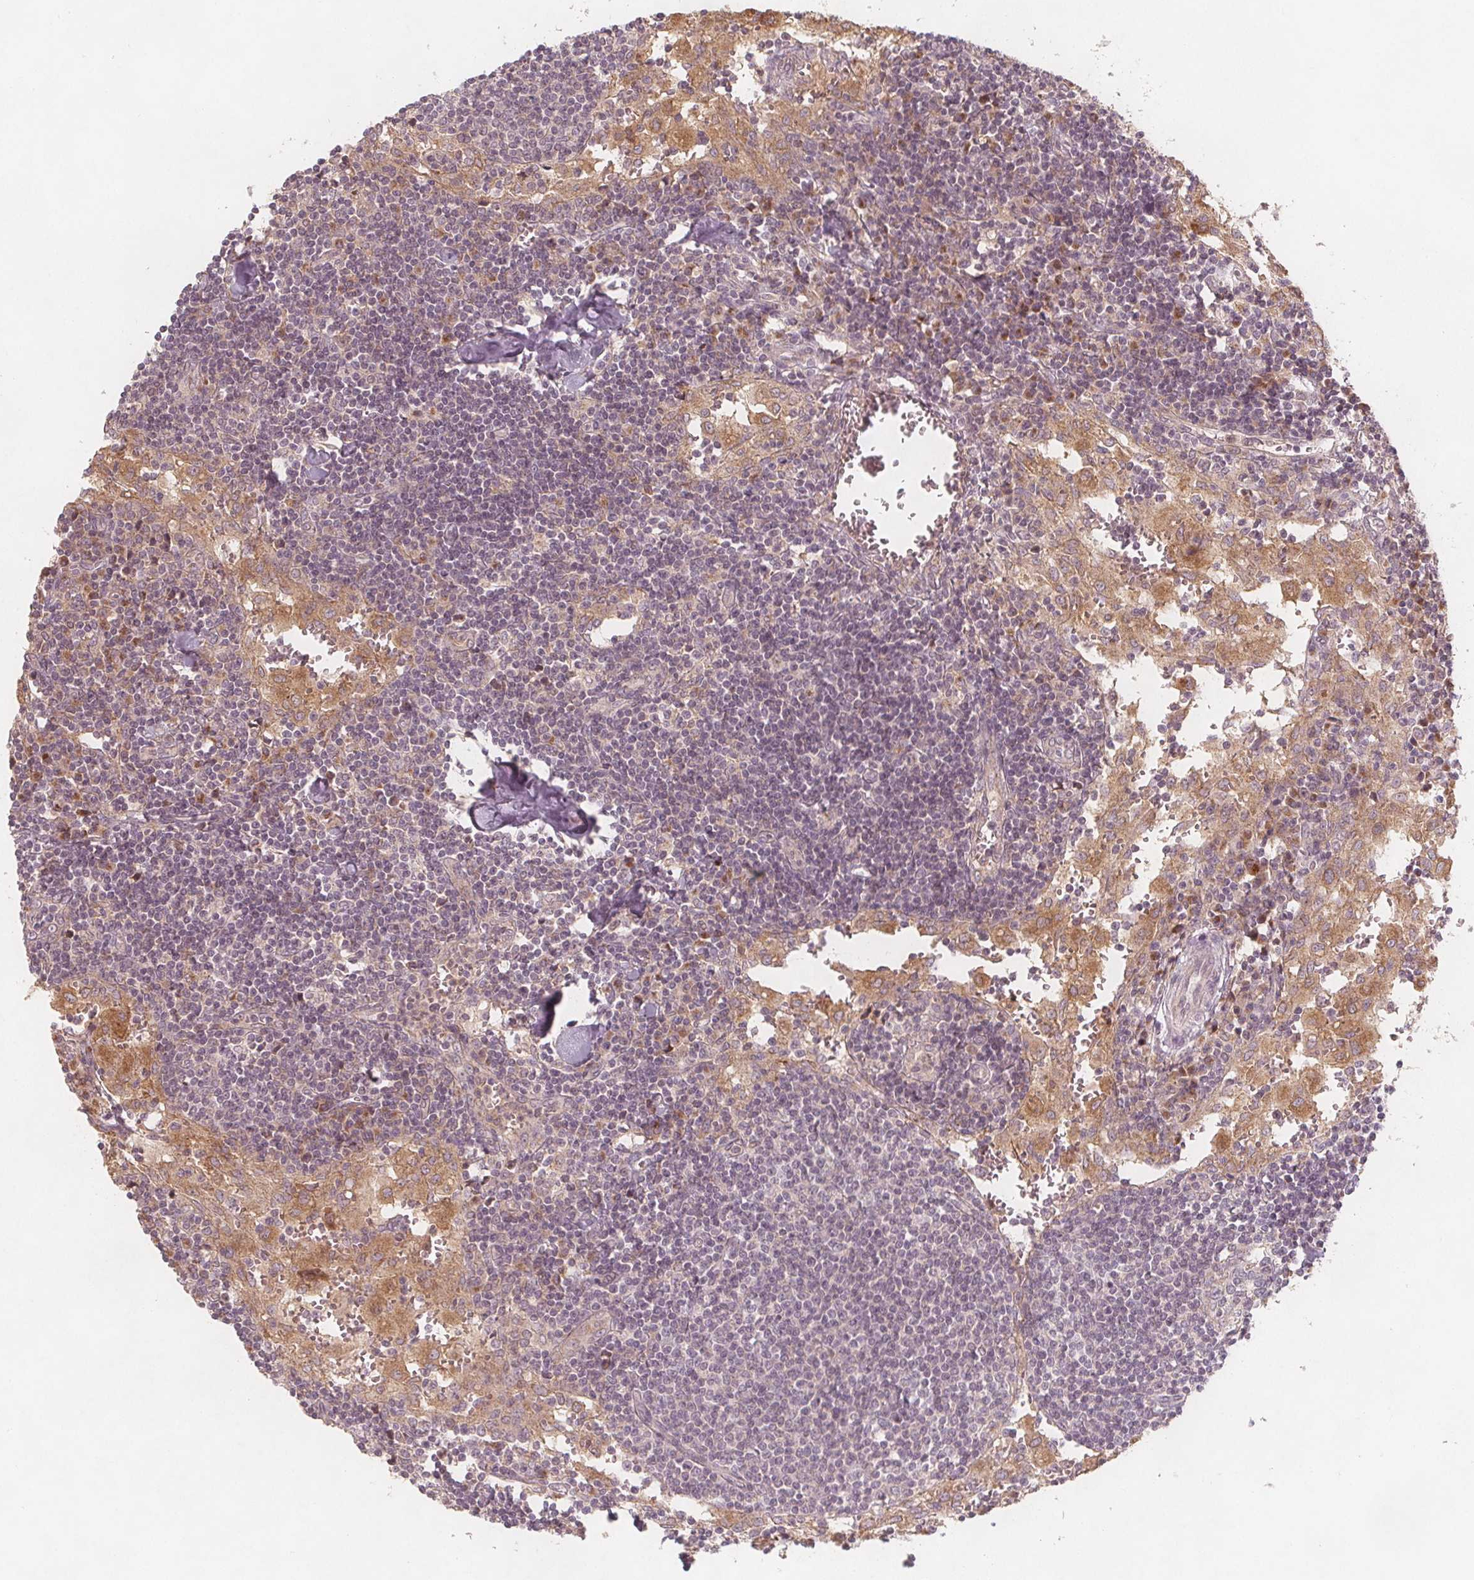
{"staining": {"intensity": "weak", "quantity": "<25%", "location": "cytoplasmic/membranous"}, "tissue": "lymph node", "cell_type": "Germinal center cells", "image_type": "normal", "snomed": [{"axis": "morphology", "description": "Normal tissue, NOS"}, {"axis": "topography", "description": "Lymph node"}], "caption": "IHC of normal human lymph node displays no staining in germinal center cells. (Stains: DAB (3,3'-diaminobenzidine) immunohistochemistry with hematoxylin counter stain, Microscopy: brightfield microscopy at high magnification).", "gene": "NCSTN", "patient": {"sex": "male", "age": 55}}